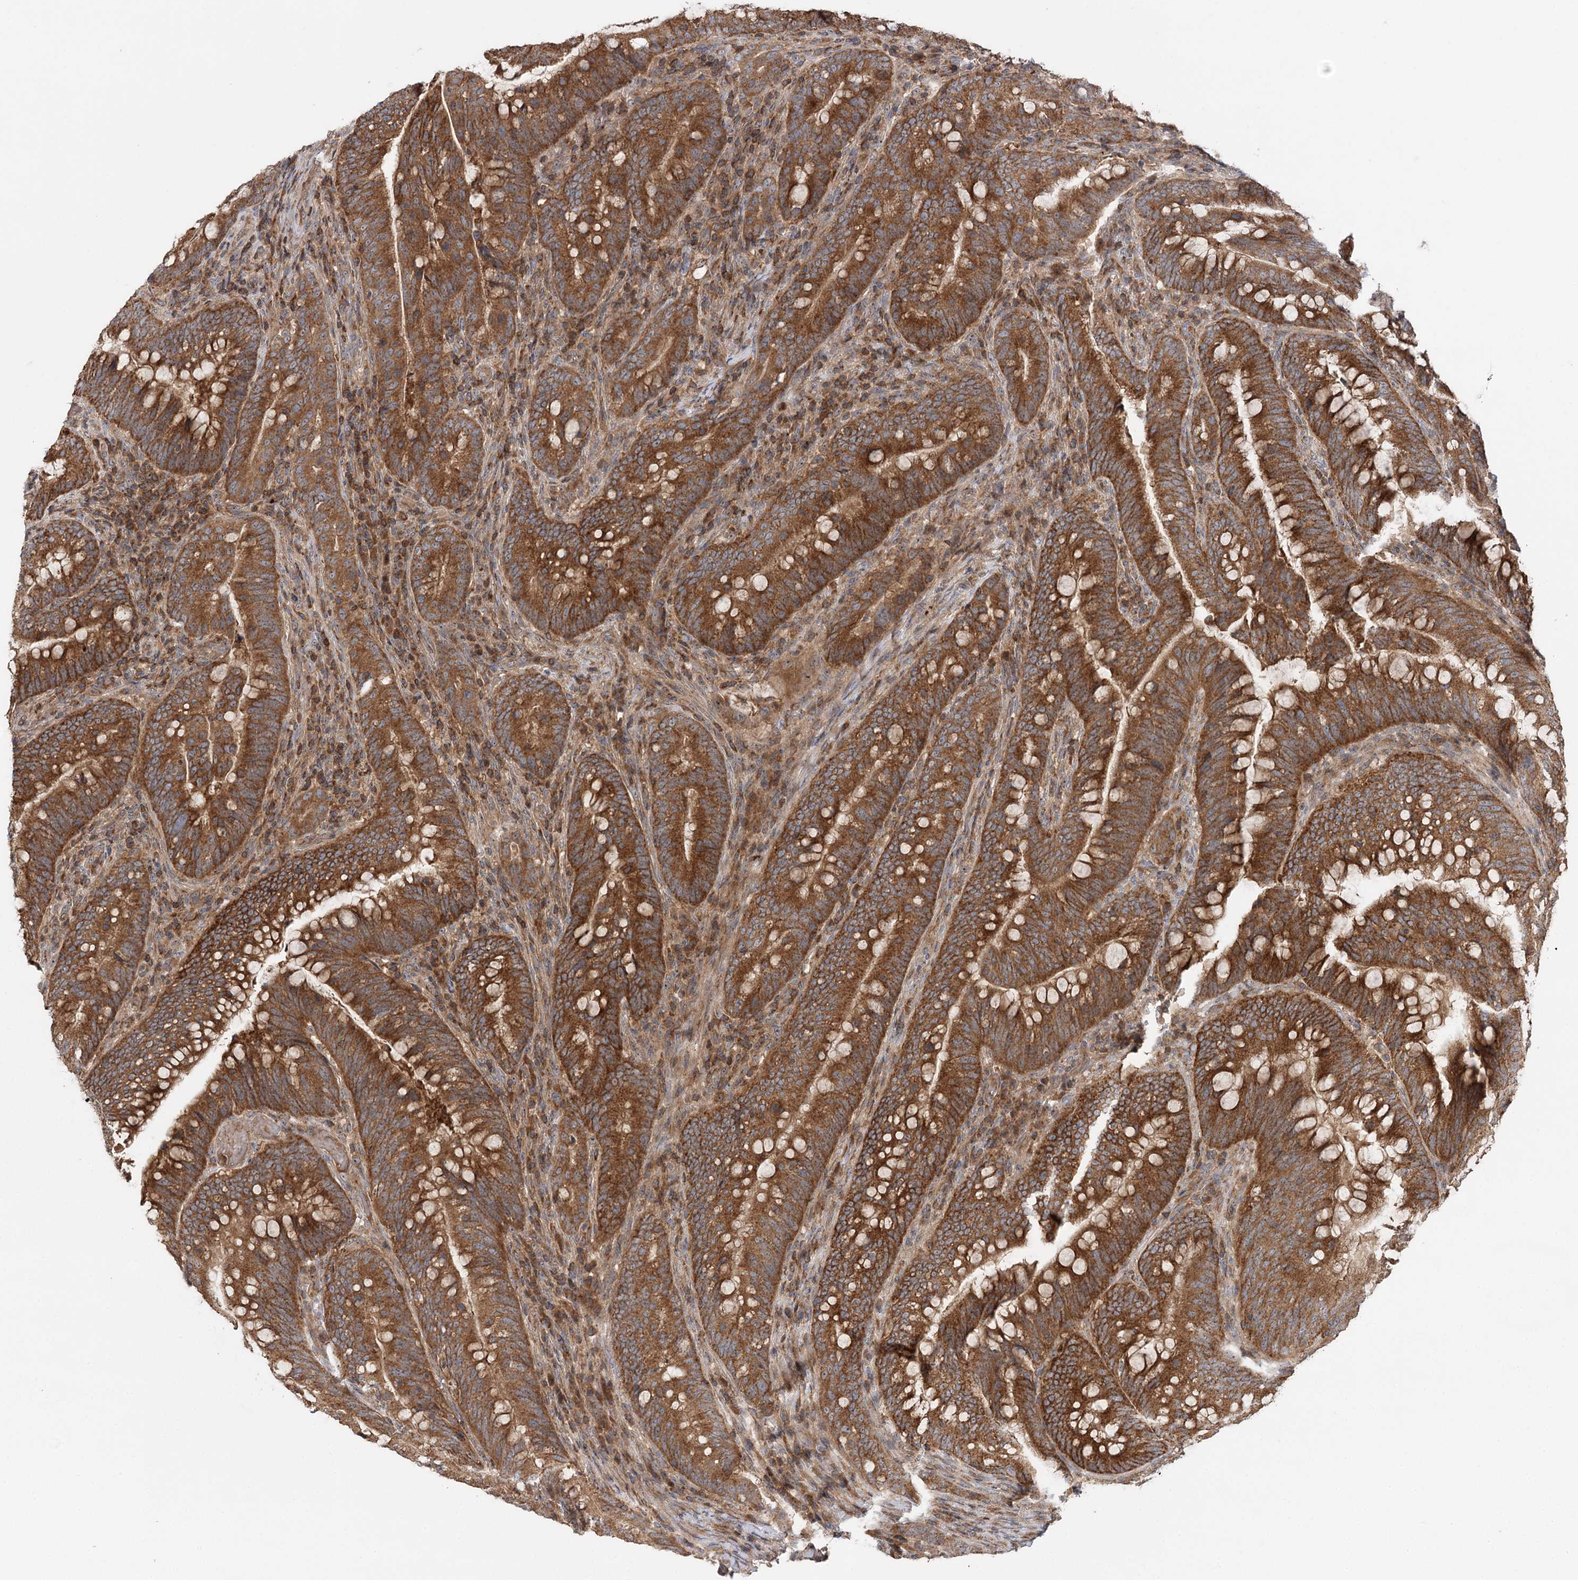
{"staining": {"intensity": "strong", "quantity": ">75%", "location": "cytoplasmic/membranous"}, "tissue": "colorectal cancer", "cell_type": "Tumor cells", "image_type": "cancer", "snomed": [{"axis": "morphology", "description": "Adenocarcinoma, NOS"}, {"axis": "topography", "description": "Colon"}], "caption": "An immunohistochemistry photomicrograph of neoplastic tissue is shown. Protein staining in brown shows strong cytoplasmic/membranous positivity in colorectal cancer within tumor cells.", "gene": "RAPGEF6", "patient": {"sex": "female", "age": 66}}